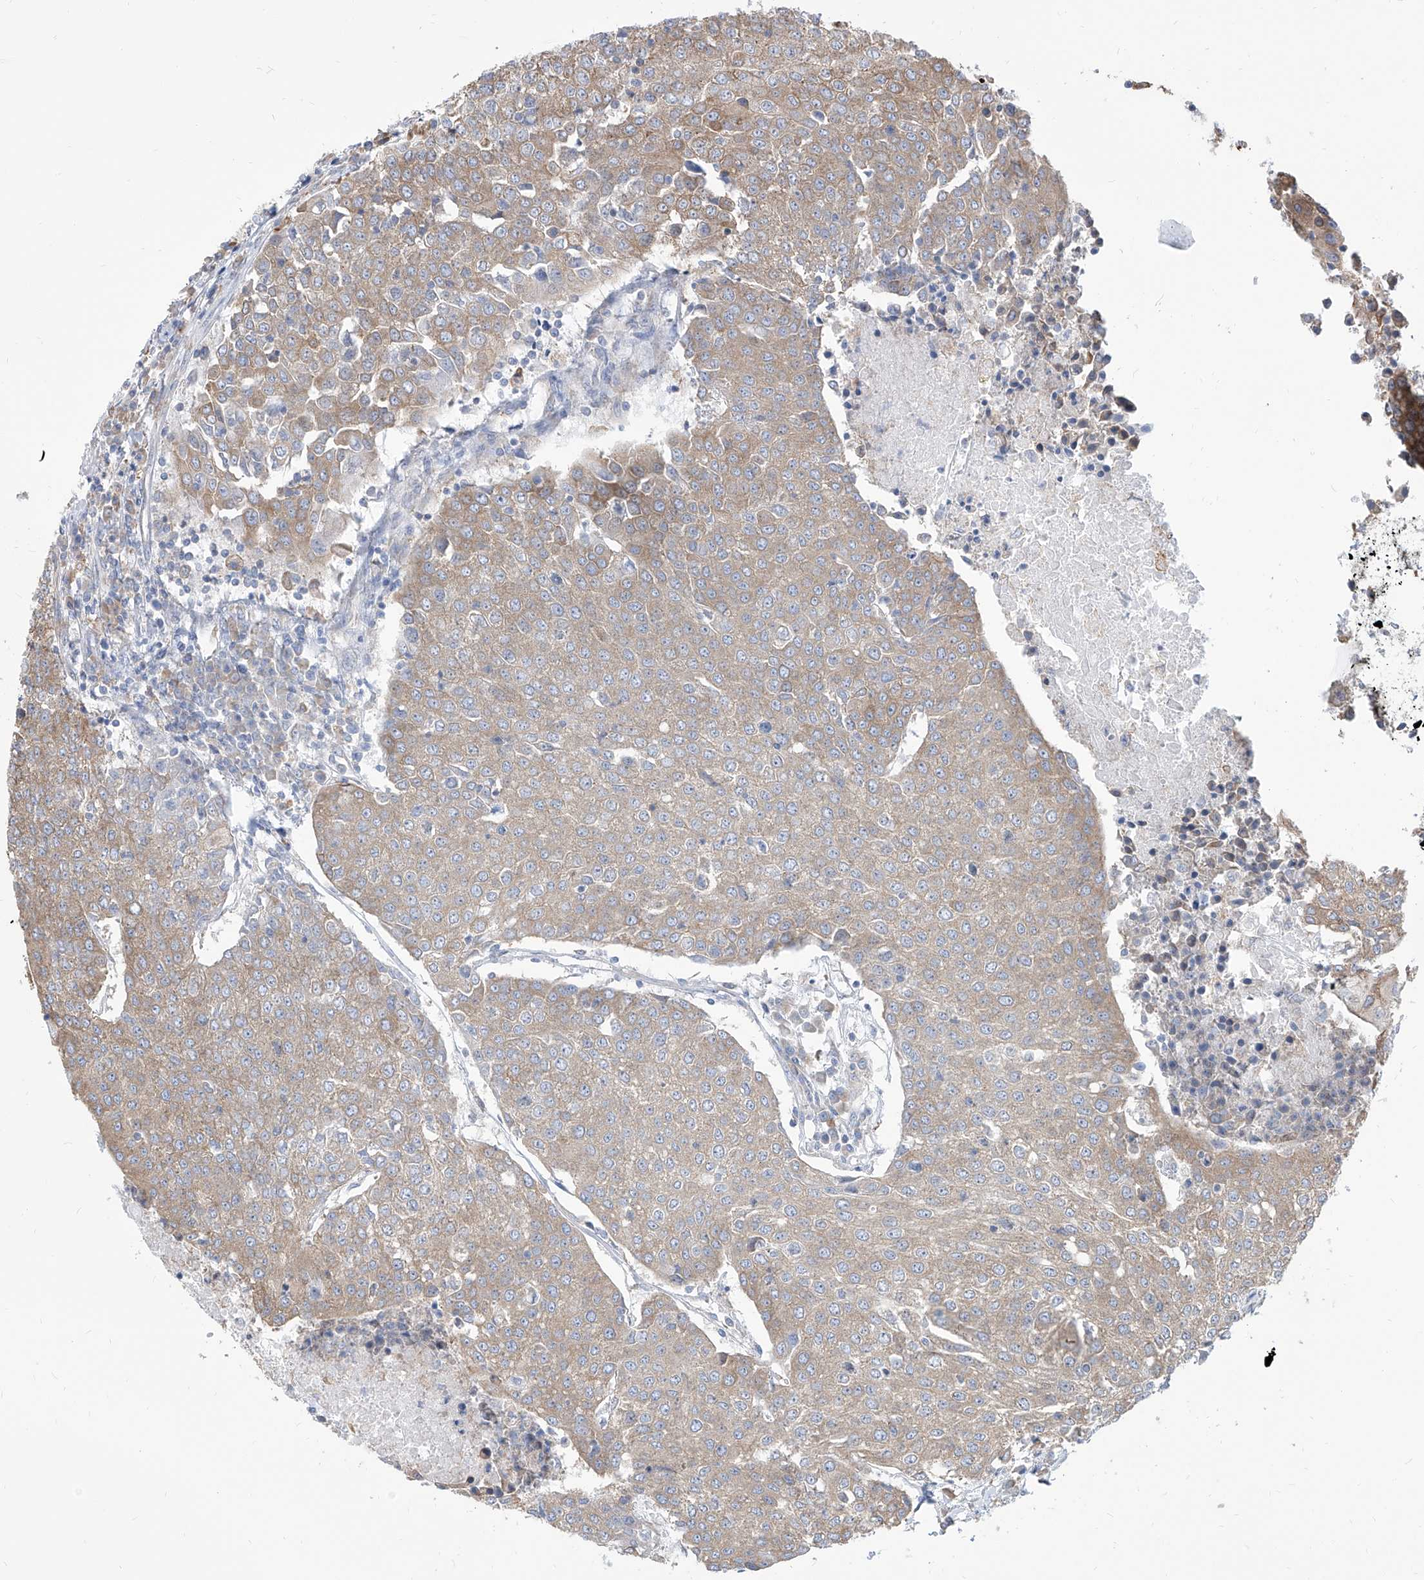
{"staining": {"intensity": "weak", "quantity": ">75%", "location": "cytoplasmic/membranous"}, "tissue": "urothelial cancer", "cell_type": "Tumor cells", "image_type": "cancer", "snomed": [{"axis": "morphology", "description": "Urothelial carcinoma, High grade"}, {"axis": "topography", "description": "Urinary bladder"}], "caption": "This is a photomicrograph of IHC staining of urothelial cancer, which shows weak positivity in the cytoplasmic/membranous of tumor cells.", "gene": "FAM83B", "patient": {"sex": "female", "age": 85}}